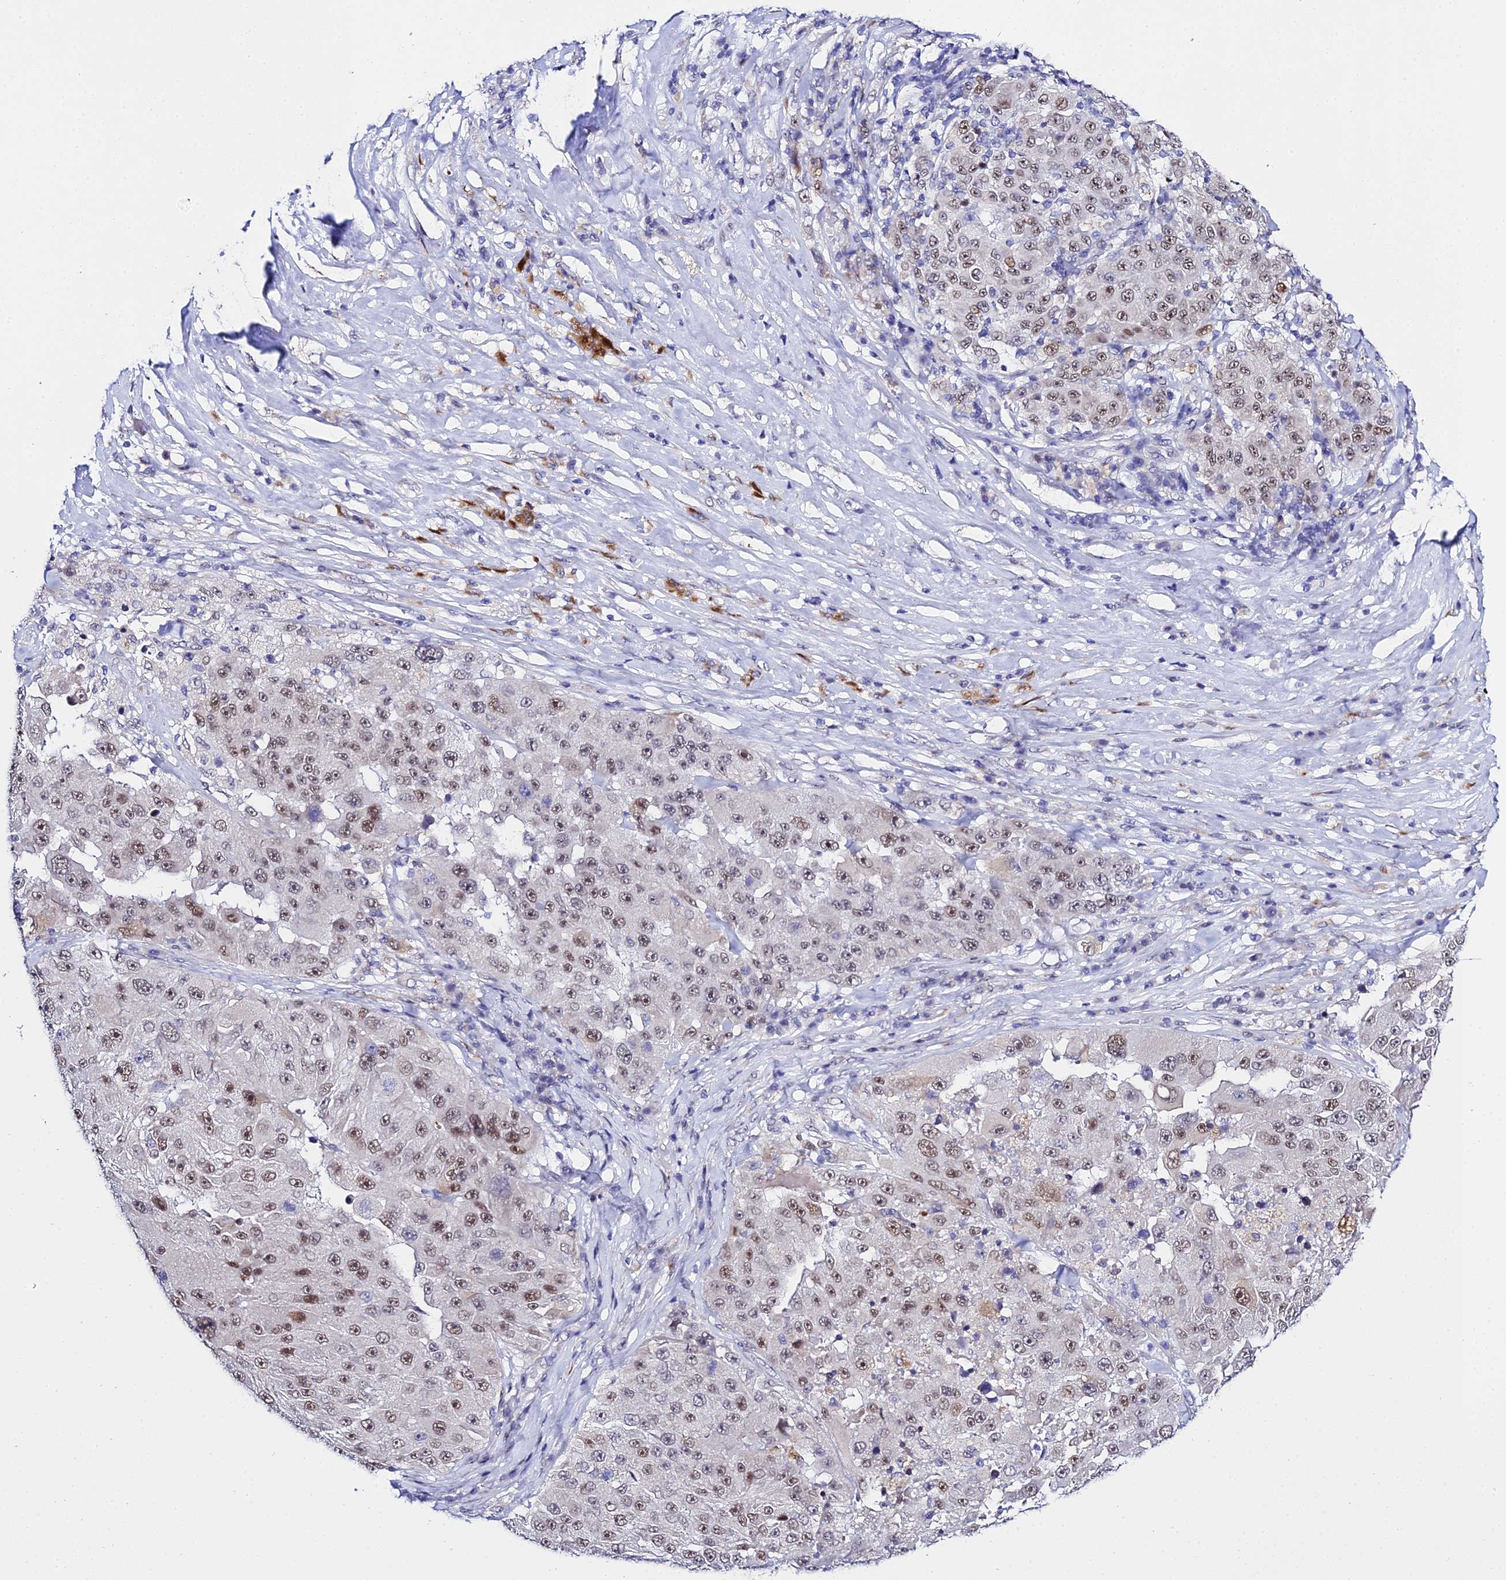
{"staining": {"intensity": "moderate", "quantity": ">75%", "location": "nuclear"}, "tissue": "melanoma", "cell_type": "Tumor cells", "image_type": "cancer", "snomed": [{"axis": "morphology", "description": "Malignant melanoma, Metastatic site"}, {"axis": "topography", "description": "Lymph node"}], "caption": "Moderate nuclear expression is identified in about >75% of tumor cells in melanoma.", "gene": "POFUT2", "patient": {"sex": "male", "age": 62}}